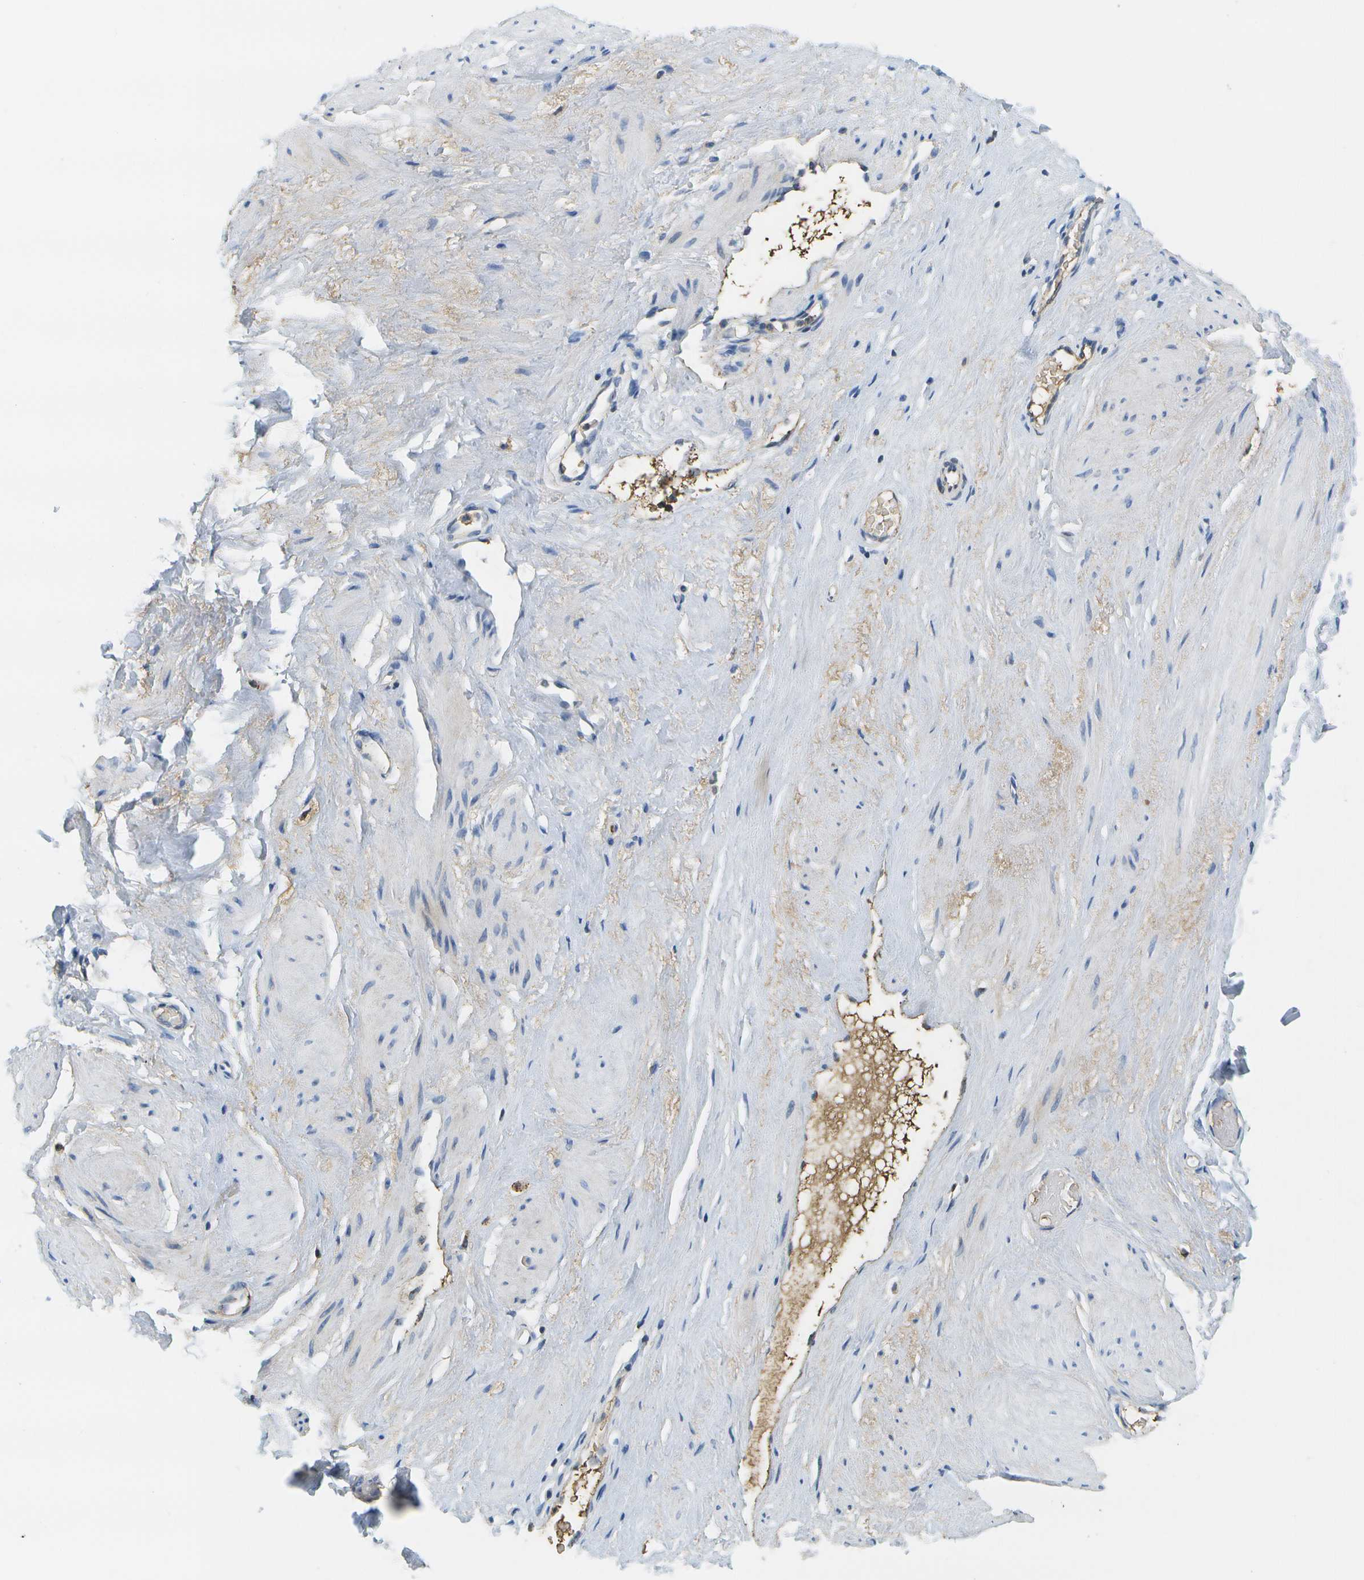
{"staining": {"intensity": "negative", "quantity": "none", "location": "none"}, "tissue": "adipose tissue", "cell_type": "Adipocytes", "image_type": "normal", "snomed": [{"axis": "morphology", "description": "Normal tissue, NOS"}, {"axis": "topography", "description": "Soft tissue"}, {"axis": "topography", "description": "Vascular tissue"}], "caption": "Immunohistochemistry (IHC) photomicrograph of unremarkable human adipose tissue stained for a protein (brown), which demonstrates no staining in adipocytes.", "gene": "SERPINA1", "patient": {"sex": "female", "age": 35}}